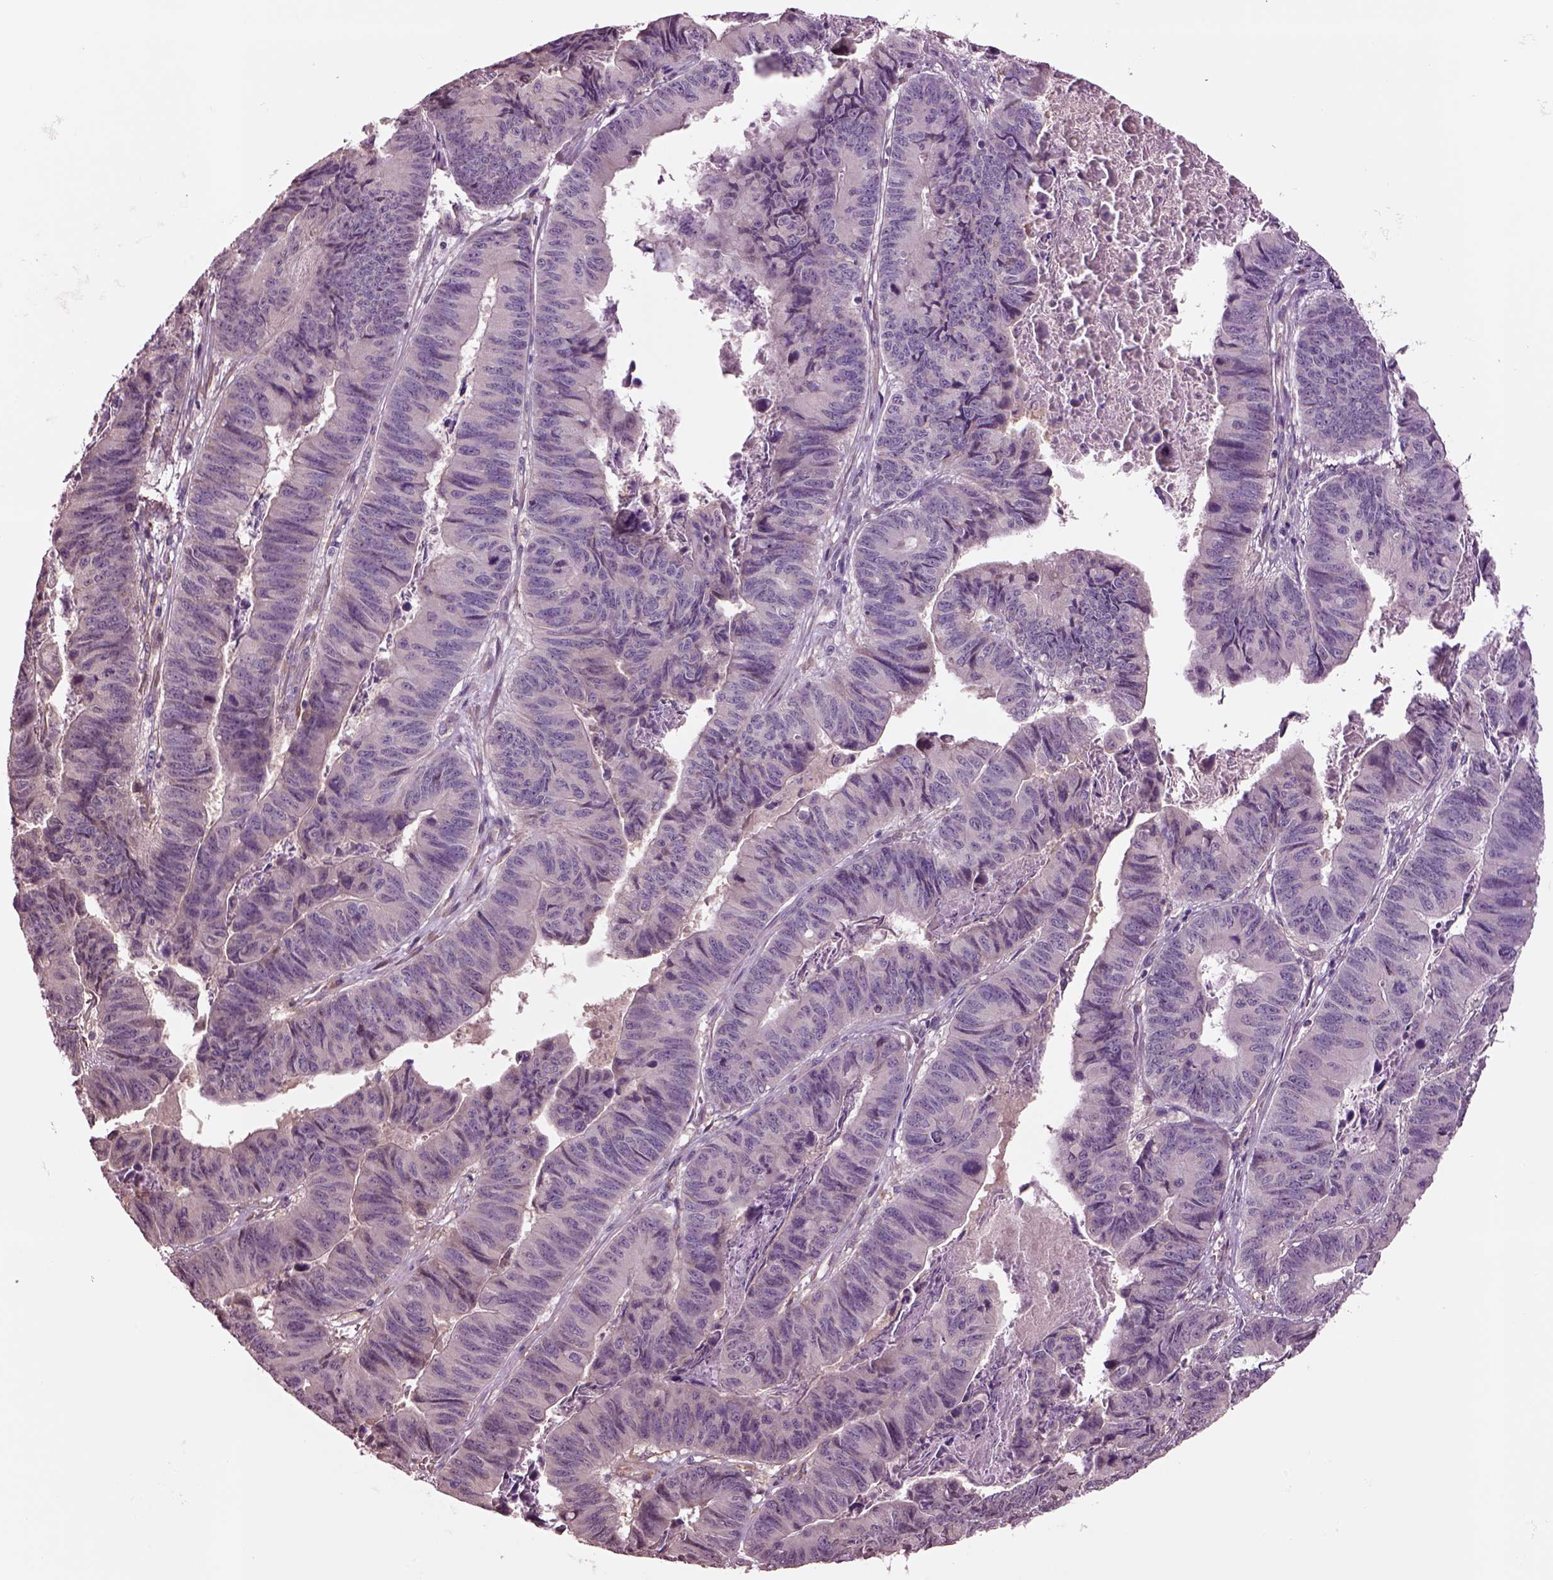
{"staining": {"intensity": "negative", "quantity": "none", "location": "none"}, "tissue": "stomach cancer", "cell_type": "Tumor cells", "image_type": "cancer", "snomed": [{"axis": "morphology", "description": "Adenocarcinoma, NOS"}, {"axis": "topography", "description": "Stomach, lower"}], "caption": "Immunohistochemistry of stomach cancer shows no staining in tumor cells.", "gene": "HTR1B", "patient": {"sex": "male", "age": 77}}